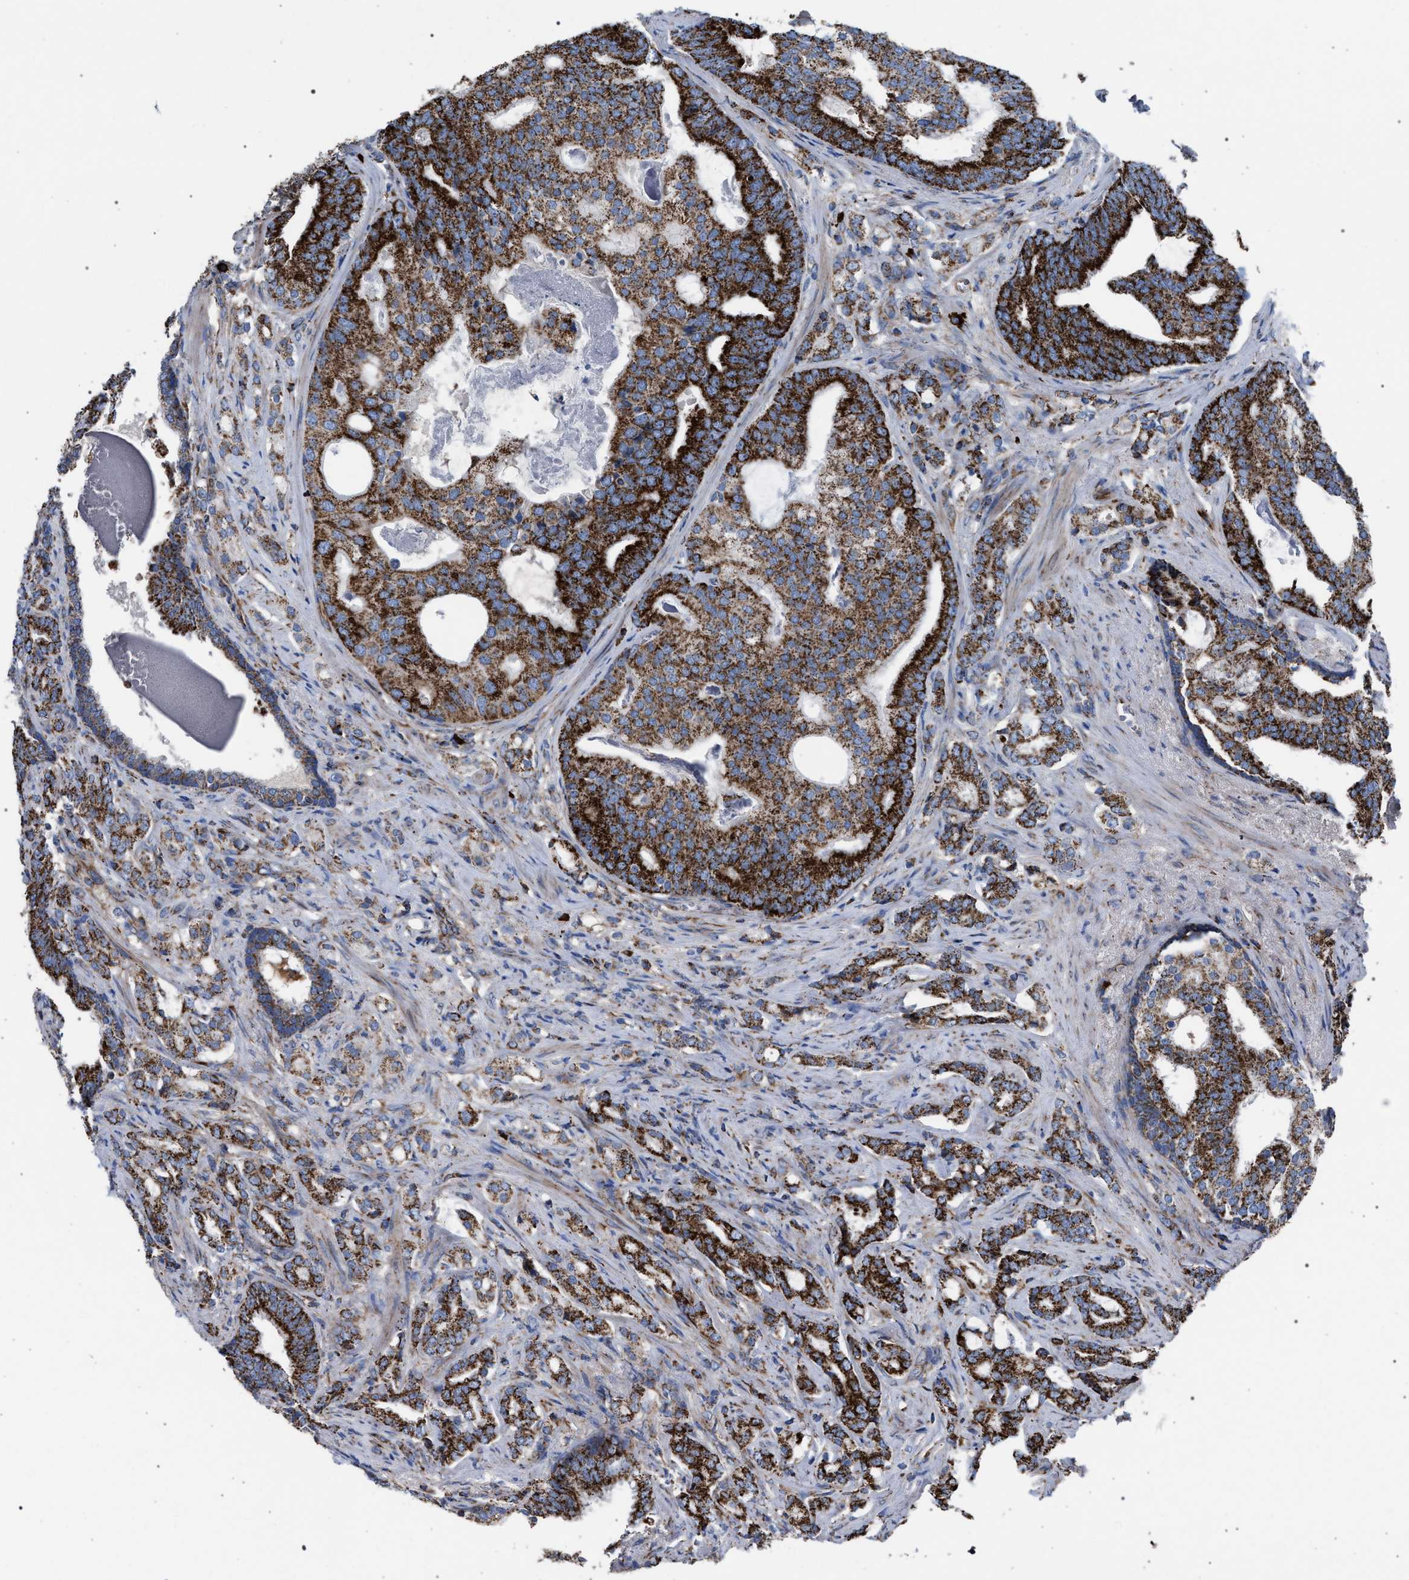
{"staining": {"intensity": "strong", "quantity": "25%-75%", "location": "cytoplasmic/membranous"}, "tissue": "prostate cancer", "cell_type": "Tumor cells", "image_type": "cancer", "snomed": [{"axis": "morphology", "description": "Adenocarcinoma, Low grade"}, {"axis": "topography", "description": "Prostate"}], "caption": "Prostate cancer stained with DAB IHC reveals high levels of strong cytoplasmic/membranous positivity in about 25%-75% of tumor cells.", "gene": "VPS13A", "patient": {"sex": "male", "age": 58}}